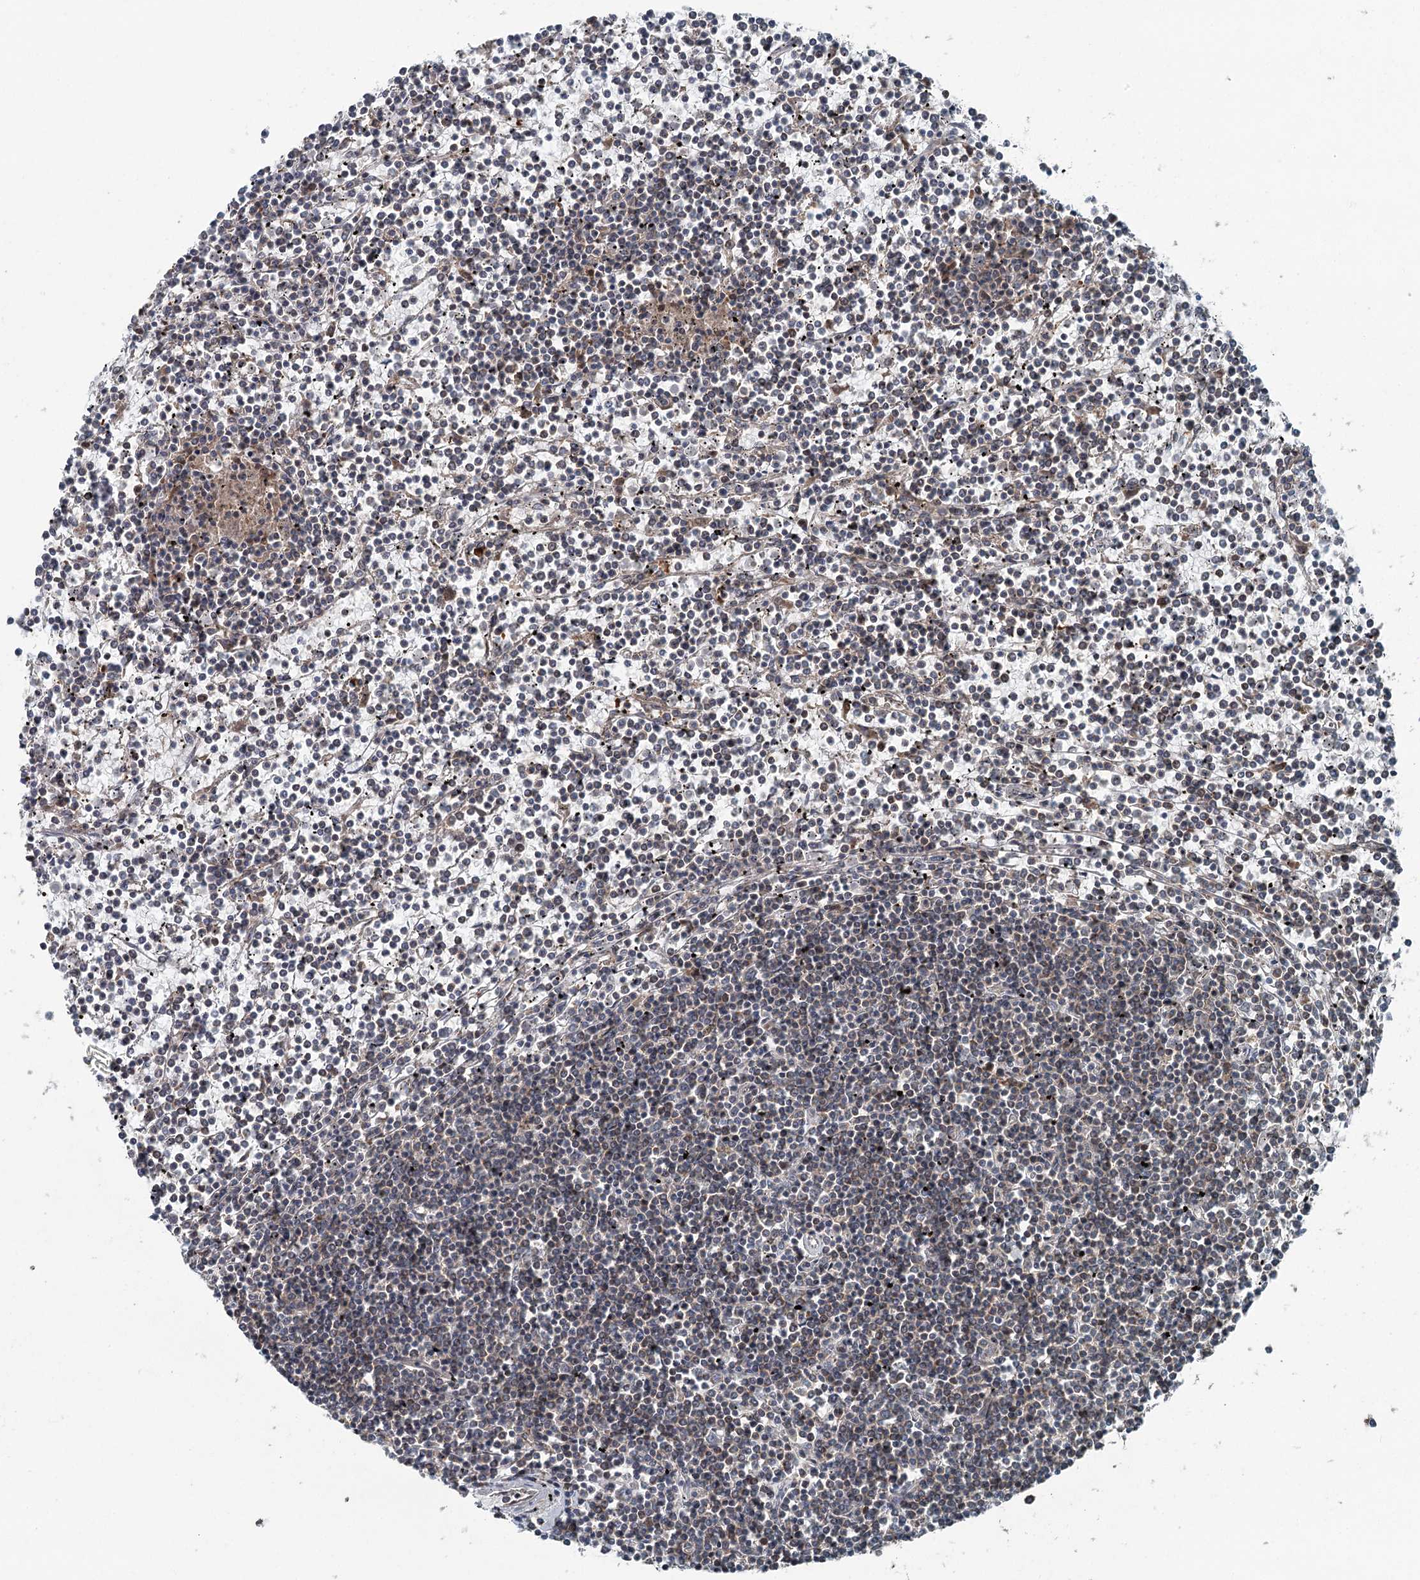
{"staining": {"intensity": "negative", "quantity": "none", "location": "none"}, "tissue": "lymphoma", "cell_type": "Tumor cells", "image_type": "cancer", "snomed": [{"axis": "morphology", "description": "Malignant lymphoma, non-Hodgkin's type, Low grade"}, {"axis": "topography", "description": "Spleen"}], "caption": "A photomicrograph of human malignant lymphoma, non-Hodgkin's type (low-grade) is negative for staining in tumor cells.", "gene": "SKIC3", "patient": {"sex": "female", "age": 19}}